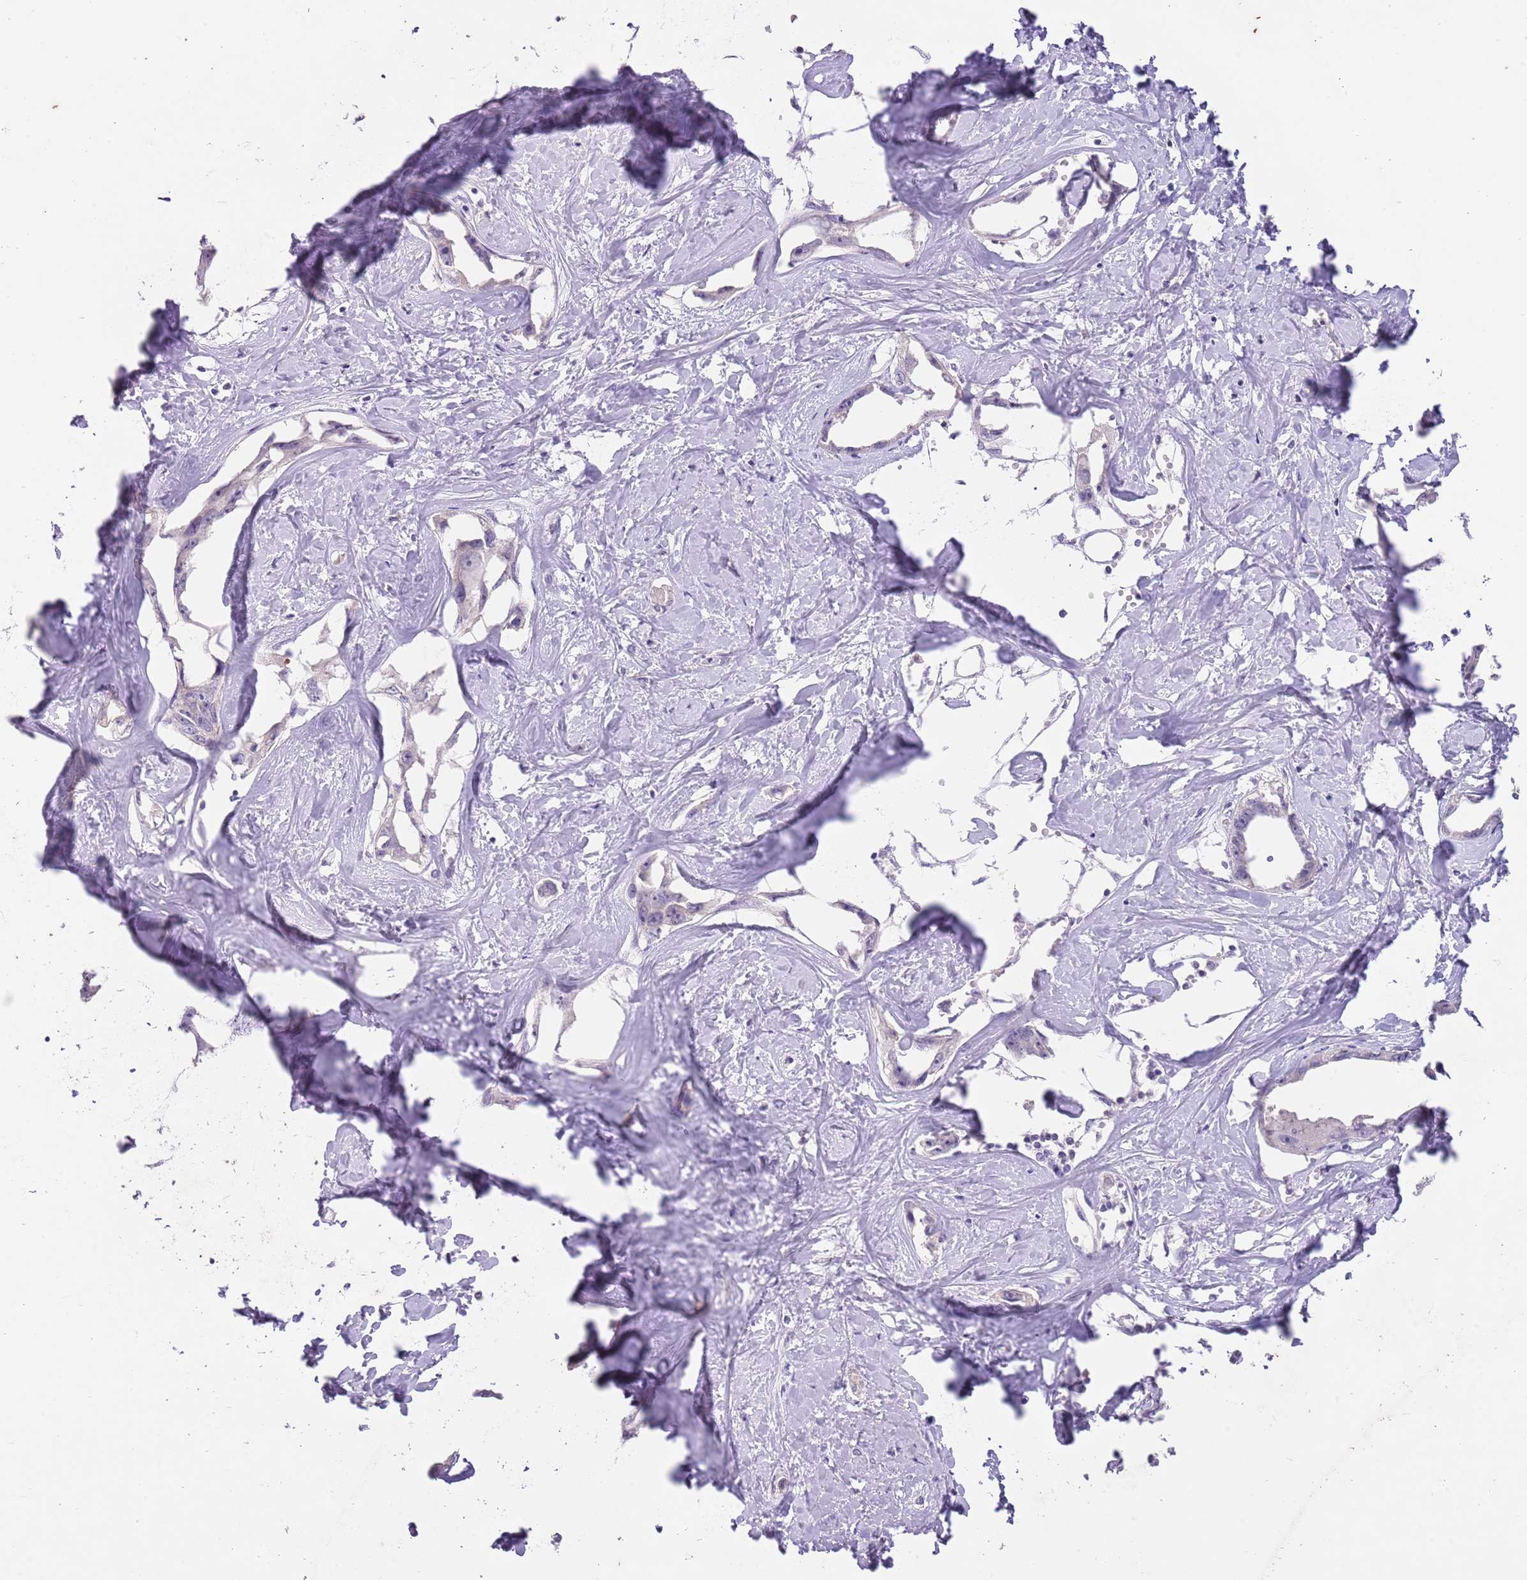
{"staining": {"intensity": "negative", "quantity": "none", "location": "none"}, "tissue": "liver cancer", "cell_type": "Tumor cells", "image_type": "cancer", "snomed": [{"axis": "morphology", "description": "Cholangiocarcinoma"}, {"axis": "topography", "description": "Liver"}], "caption": "The image exhibits no staining of tumor cells in liver cancer.", "gene": "SLC35E3", "patient": {"sex": "male", "age": 59}}